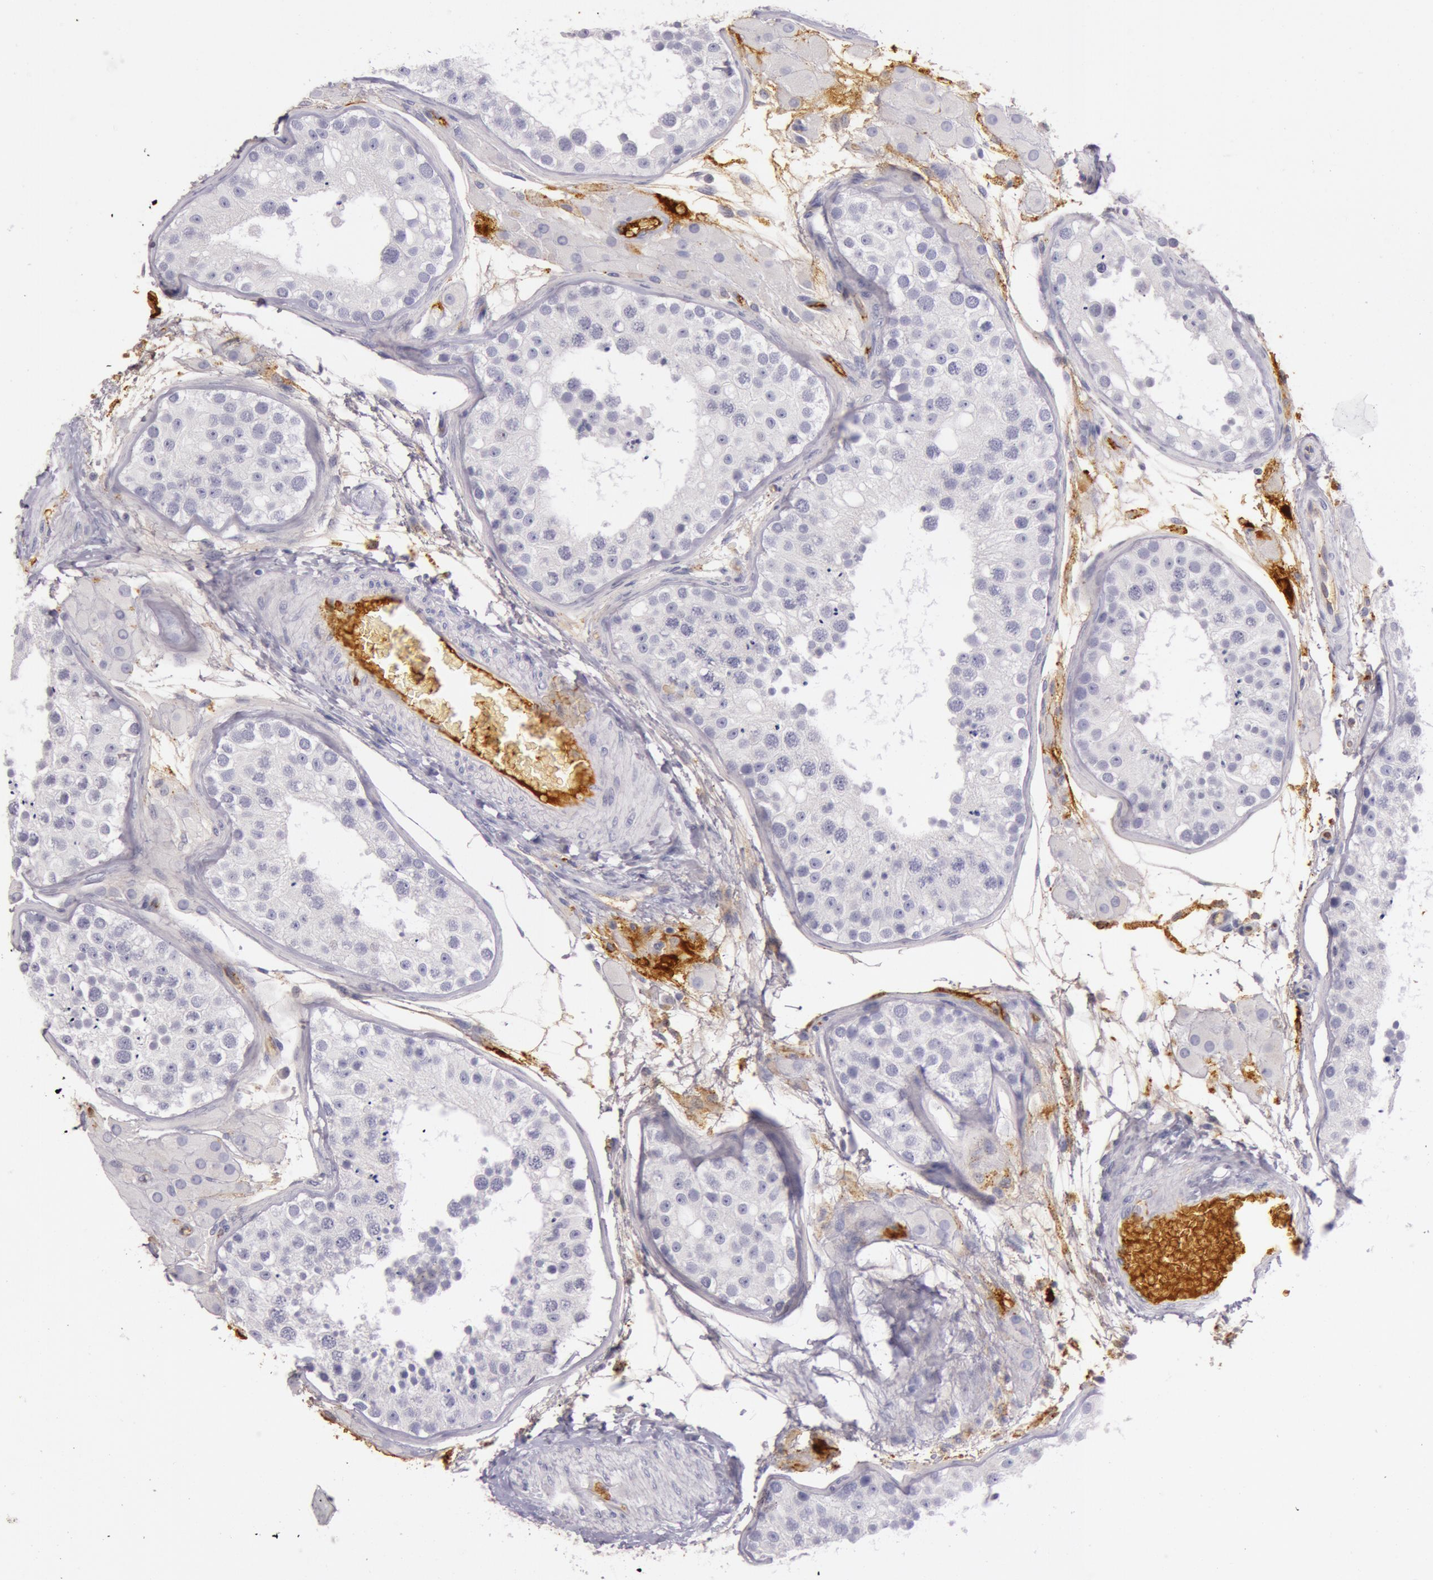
{"staining": {"intensity": "negative", "quantity": "none", "location": "none"}, "tissue": "testis", "cell_type": "Cells in seminiferous ducts", "image_type": "normal", "snomed": [{"axis": "morphology", "description": "Normal tissue, NOS"}, {"axis": "topography", "description": "Testis"}], "caption": "This is an IHC histopathology image of unremarkable testis. There is no staining in cells in seminiferous ducts.", "gene": "C4BPA", "patient": {"sex": "male", "age": 26}}